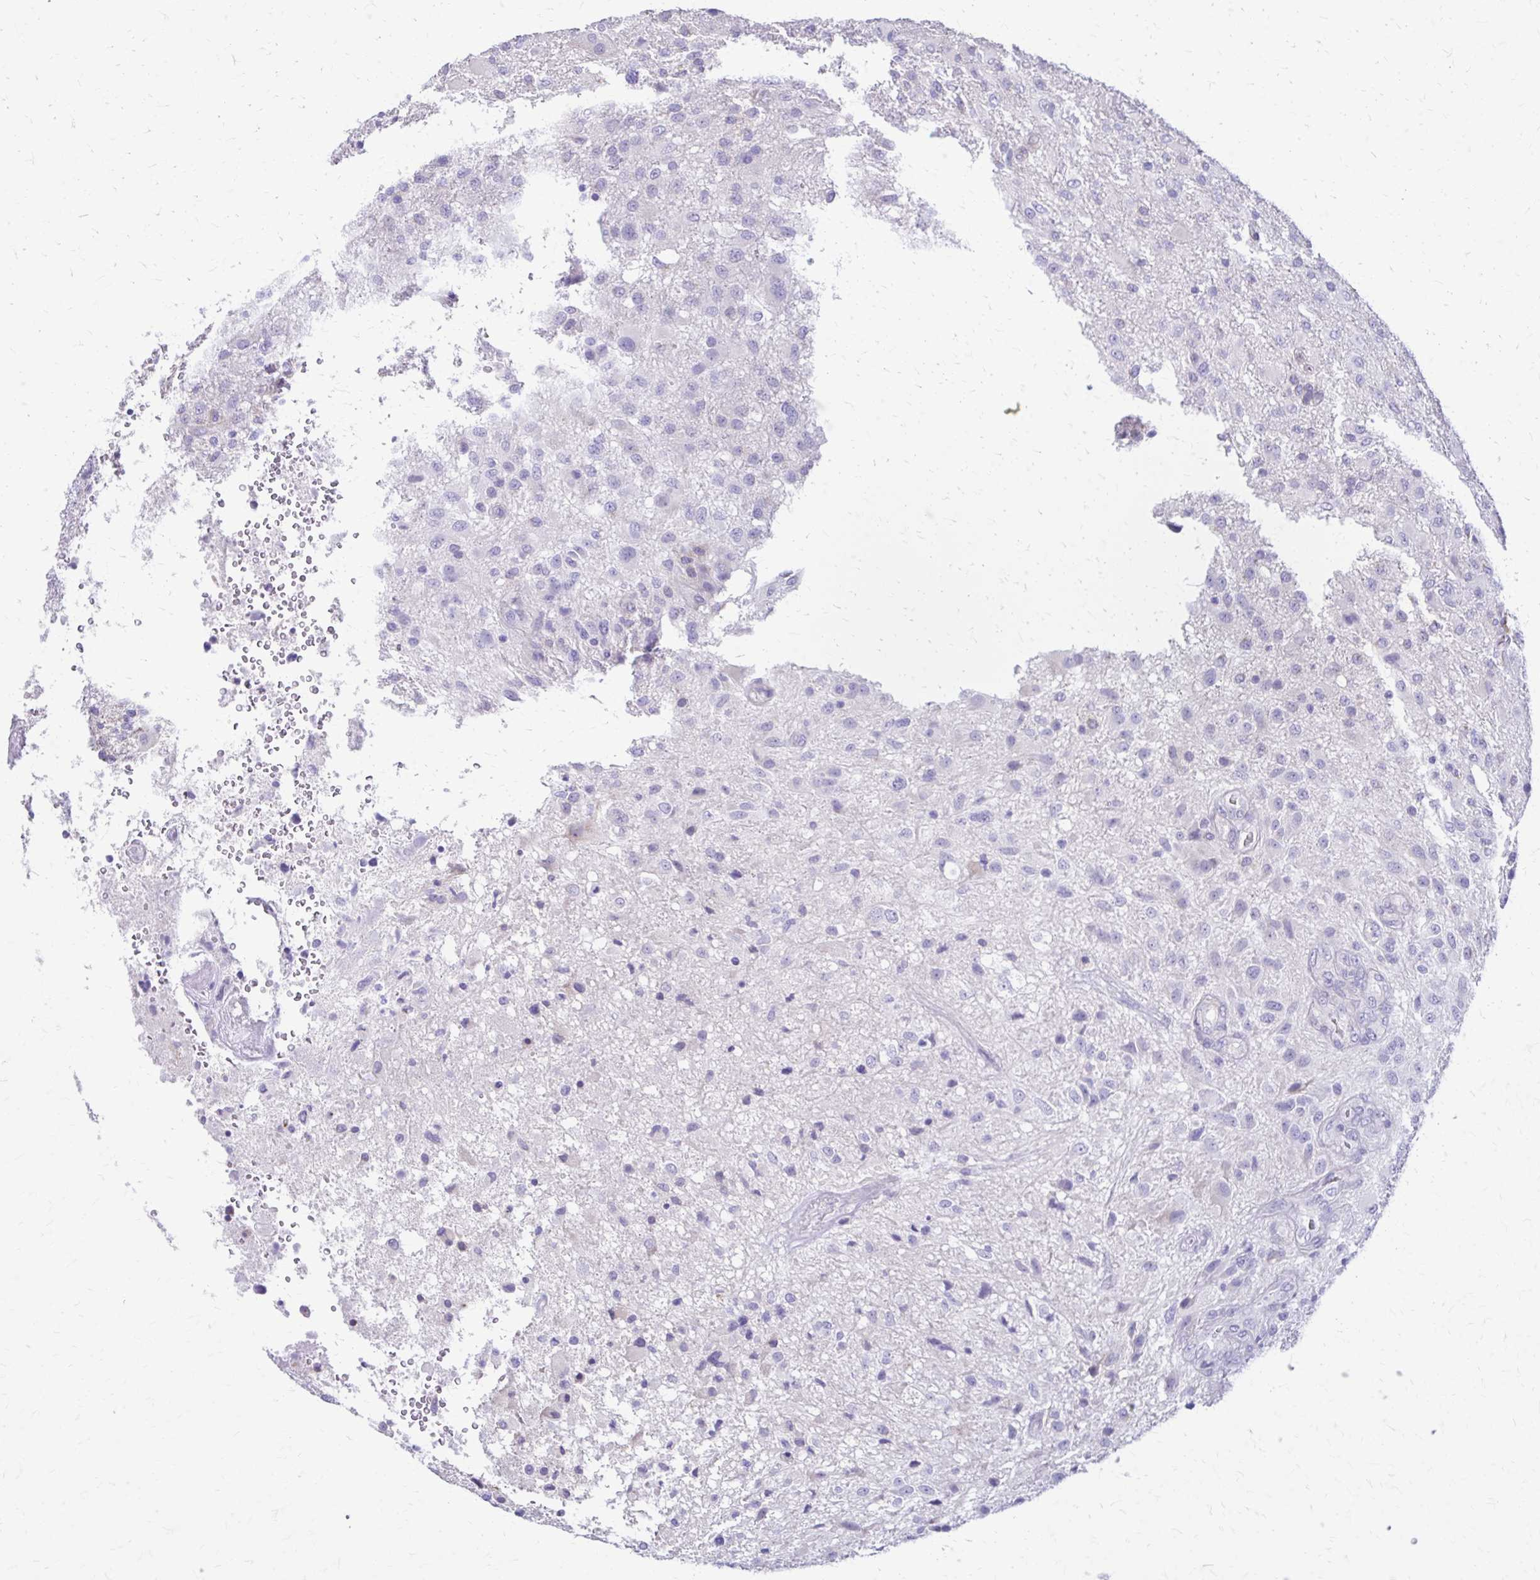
{"staining": {"intensity": "negative", "quantity": "none", "location": "none"}, "tissue": "glioma", "cell_type": "Tumor cells", "image_type": "cancer", "snomed": [{"axis": "morphology", "description": "Glioma, malignant, High grade"}, {"axis": "topography", "description": "Brain"}], "caption": "The image exhibits no significant positivity in tumor cells of high-grade glioma (malignant).", "gene": "DSP", "patient": {"sex": "male", "age": 53}}